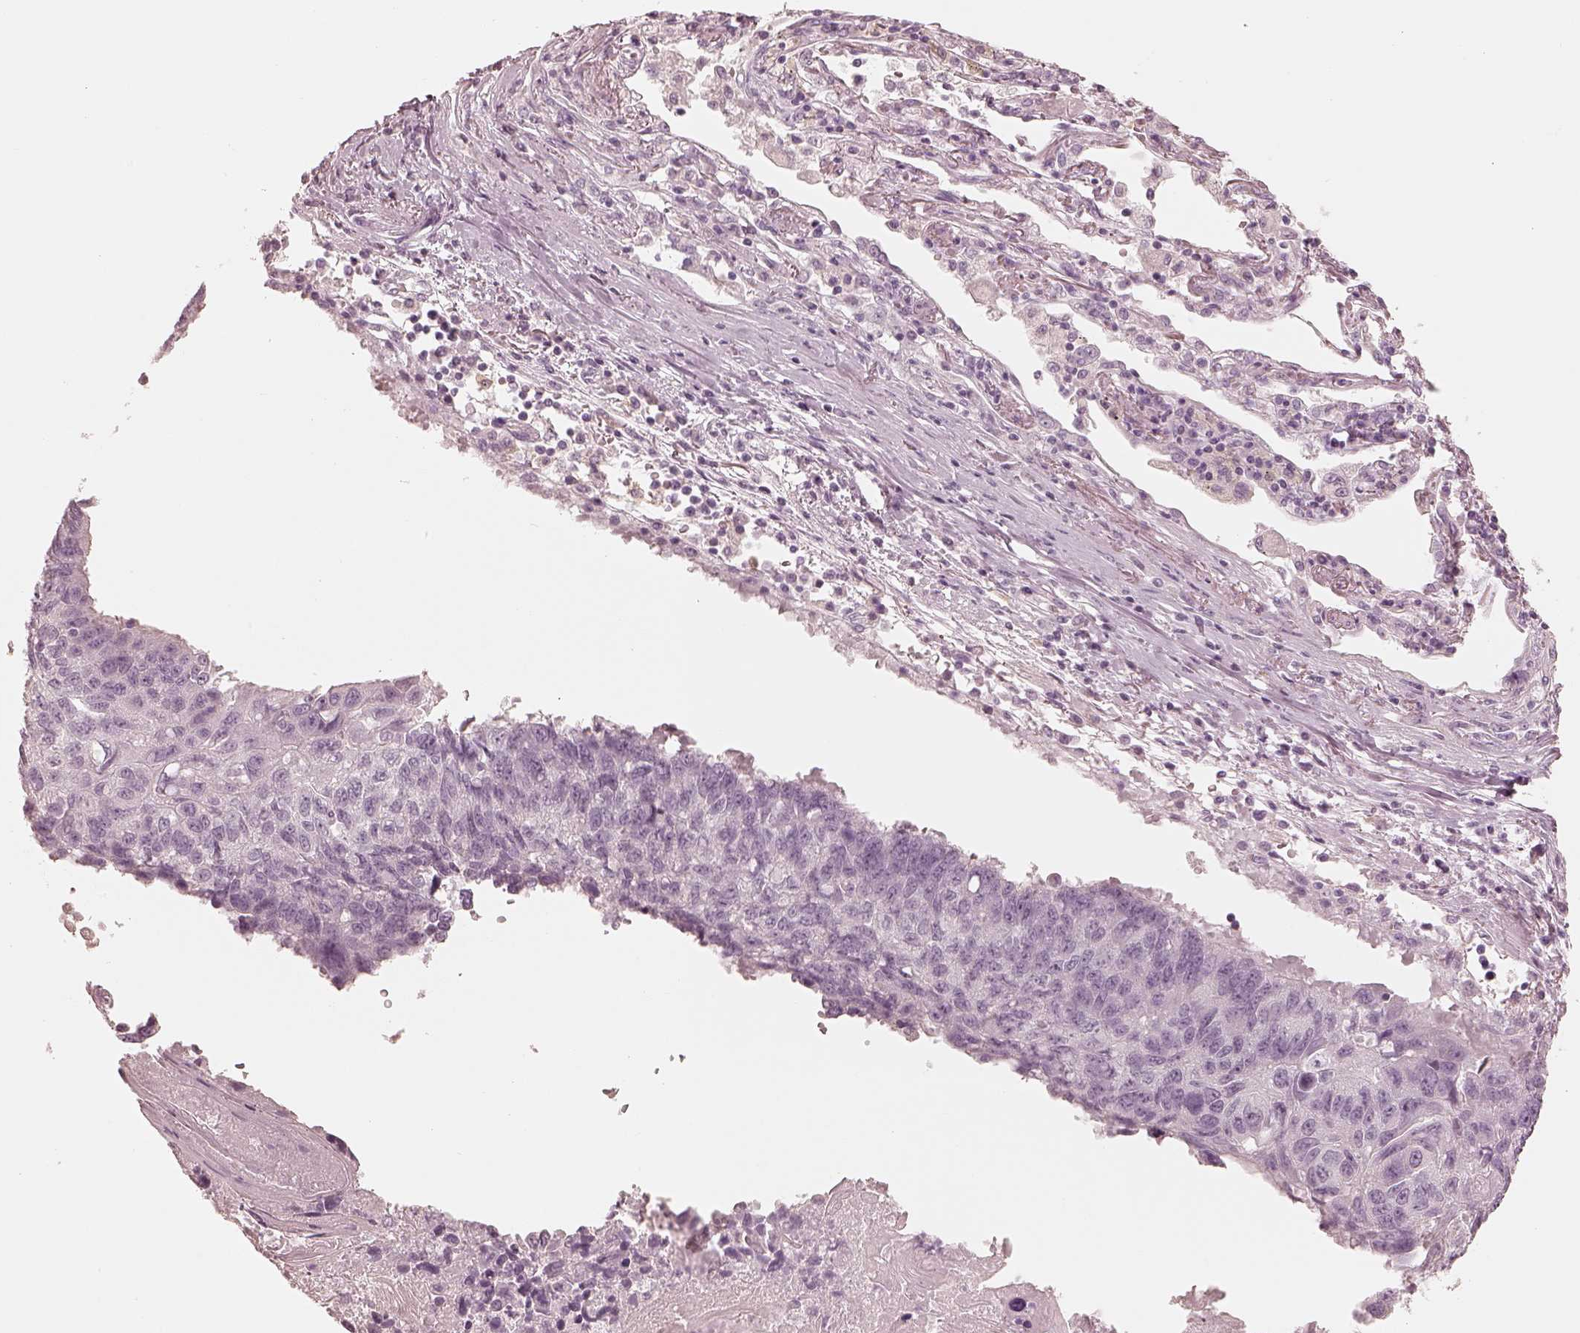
{"staining": {"intensity": "negative", "quantity": "none", "location": "none"}, "tissue": "lung cancer", "cell_type": "Tumor cells", "image_type": "cancer", "snomed": [{"axis": "morphology", "description": "Squamous cell carcinoma, NOS"}, {"axis": "topography", "description": "Lung"}], "caption": "Histopathology image shows no protein staining in tumor cells of lung squamous cell carcinoma tissue. The staining was performed using DAB to visualize the protein expression in brown, while the nuclei were stained in blue with hematoxylin (Magnification: 20x).", "gene": "CALR3", "patient": {"sex": "male", "age": 73}}